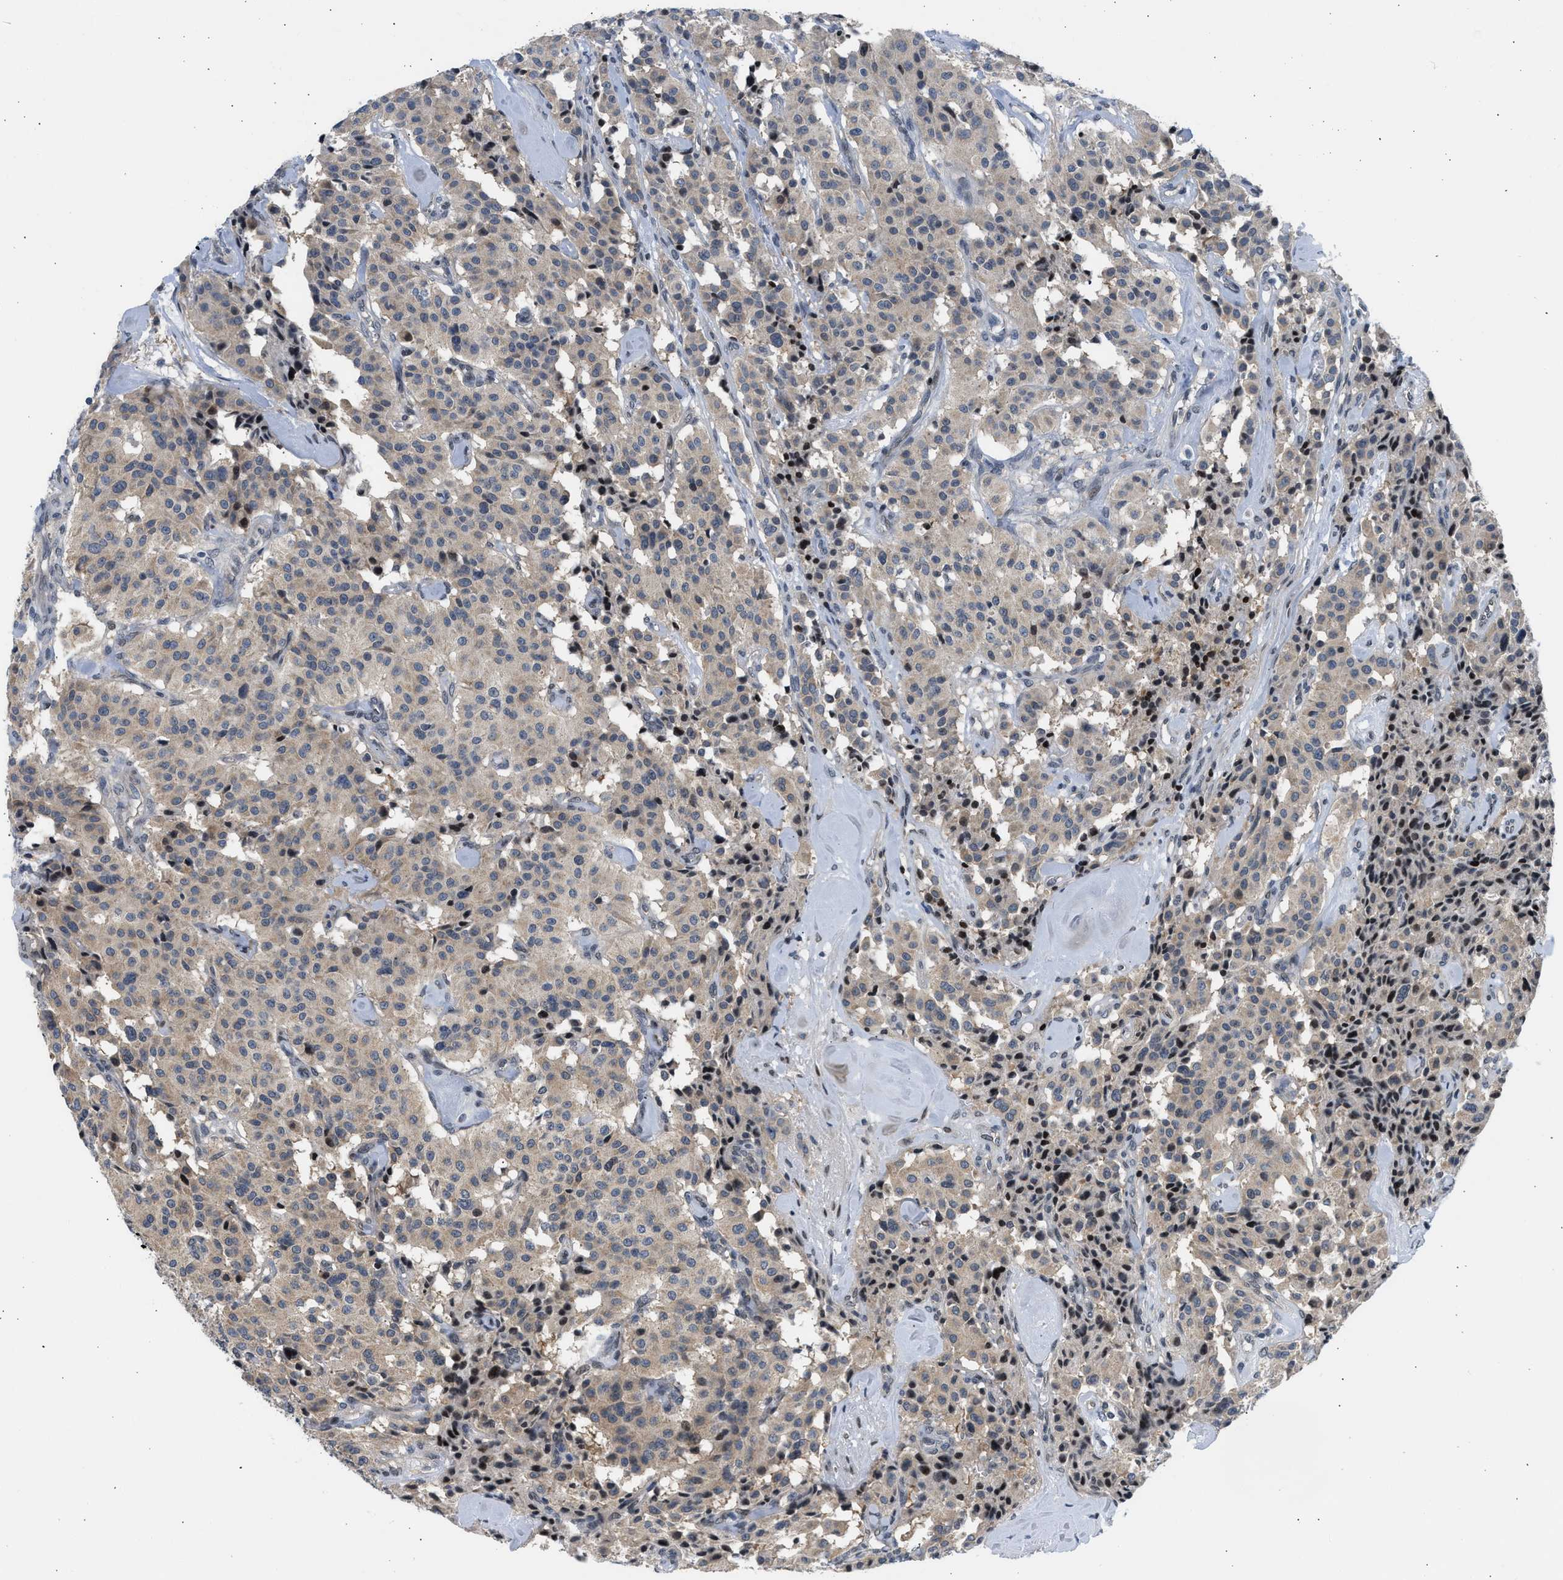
{"staining": {"intensity": "weak", "quantity": ">75%", "location": "cytoplasmic/membranous"}, "tissue": "carcinoid", "cell_type": "Tumor cells", "image_type": "cancer", "snomed": [{"axis": "morphology", "description": "Carcinoid, malignant, NOS"}, {"axis": "topography", "description": "Lung"}], "caption": "Carcinoid stained with a brown dye displays weak cytoplasmic/membranous positive positivity in about >75% of tumor cells.", "gene": "OLIG3", "patient": {"sex": "male", "age": 30}}